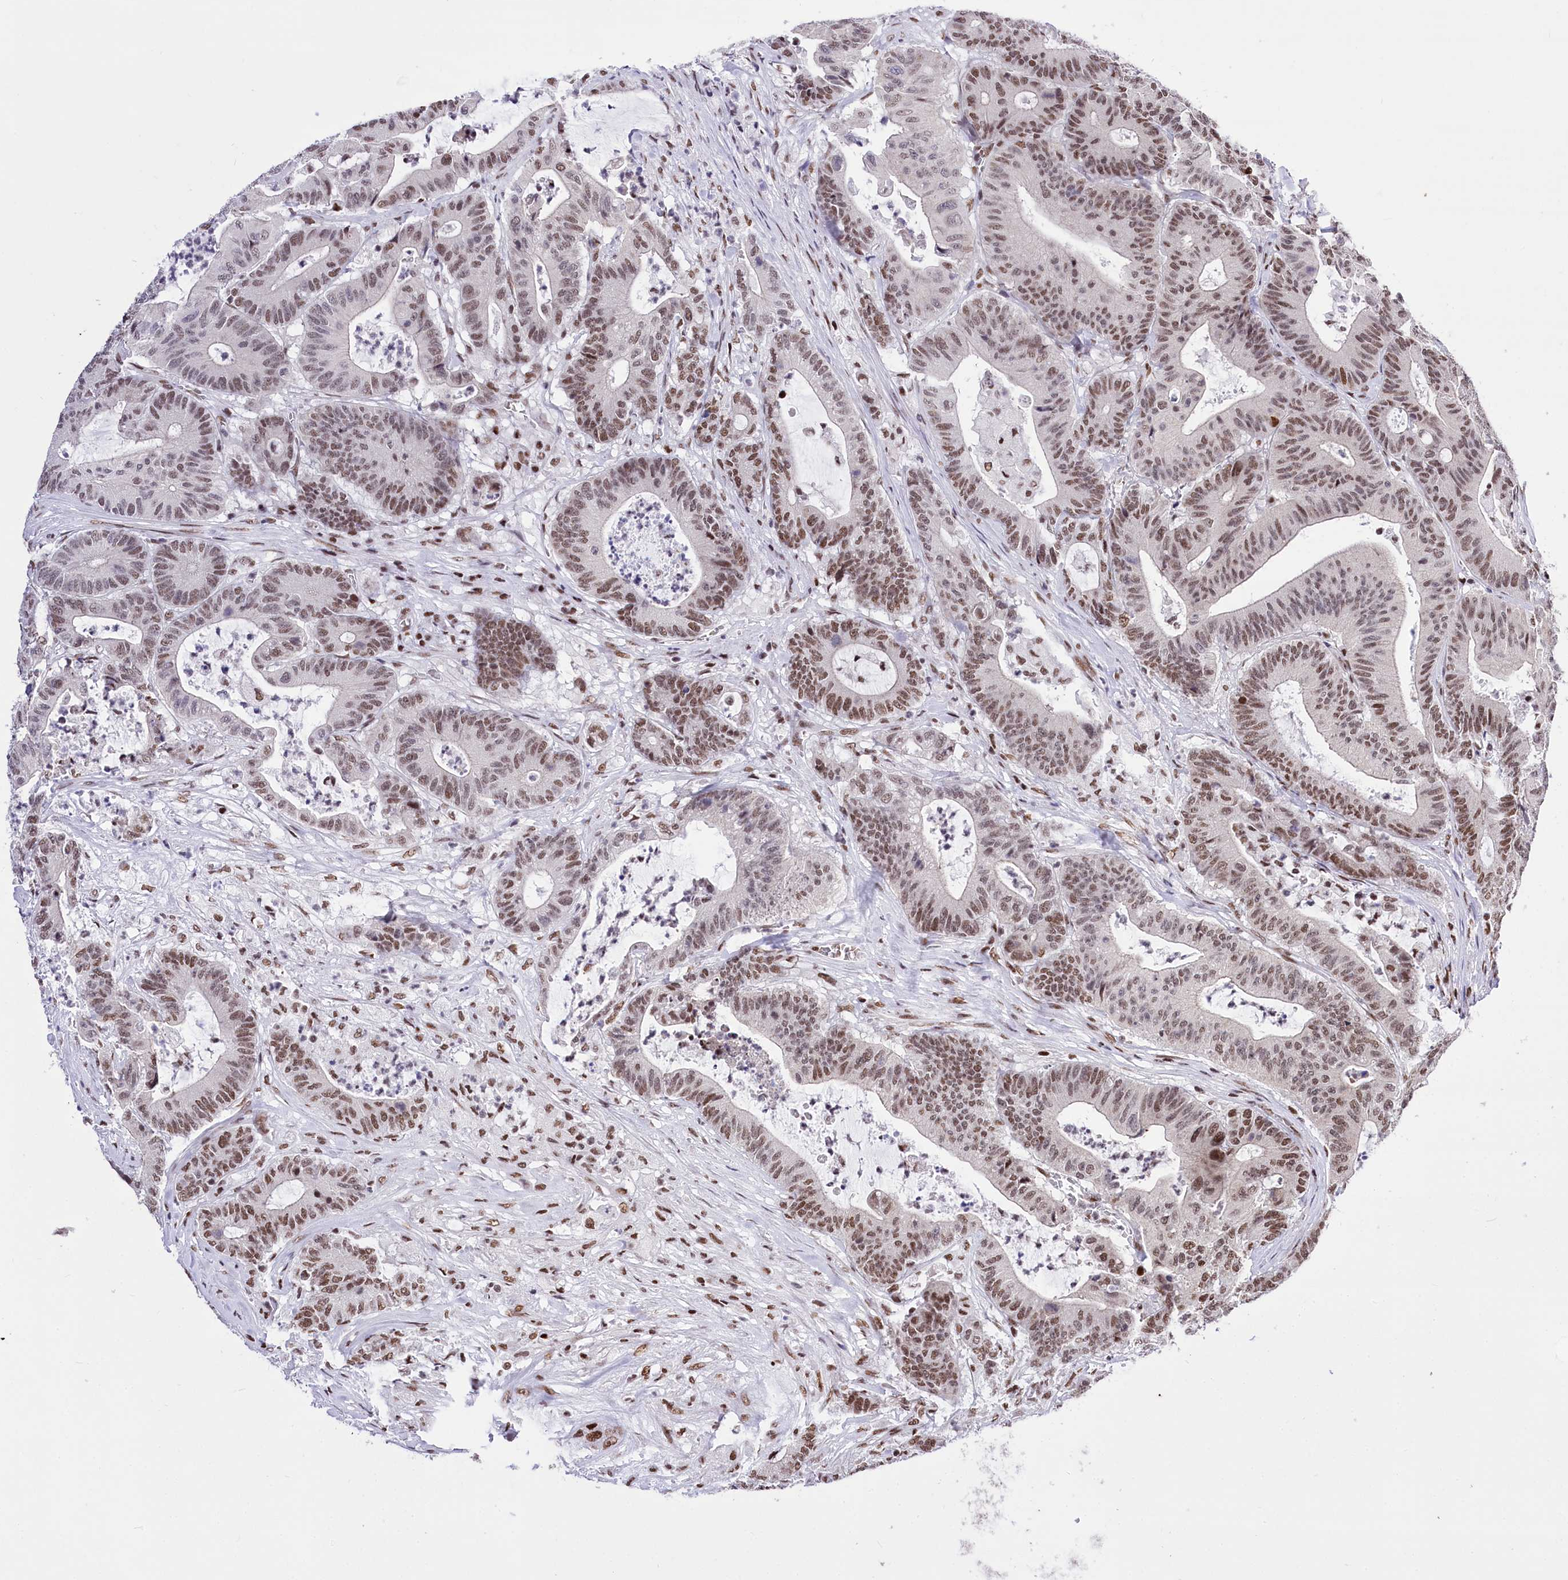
{"staining": {"intensity": "moderate", "quantity": ">75%", "location": "nuclear"}, "tissue": "colorectal cancer", "cell_type": "Tumor cells", "image_type": "cancer", "snomed": [{"axis": "morphology", "description": "Adenocarcinoma, NOS"}, {"axis": "topography", "description": "Colon"}], "caption": "Adenocarcinoma (colorectal) tissue shows moderate nuclear staining in approximately >75% of tumor cells, visualized by immunohistochemistry.", "gene": "POU4F3", "patient": {"sex": "female", "age": 84}}